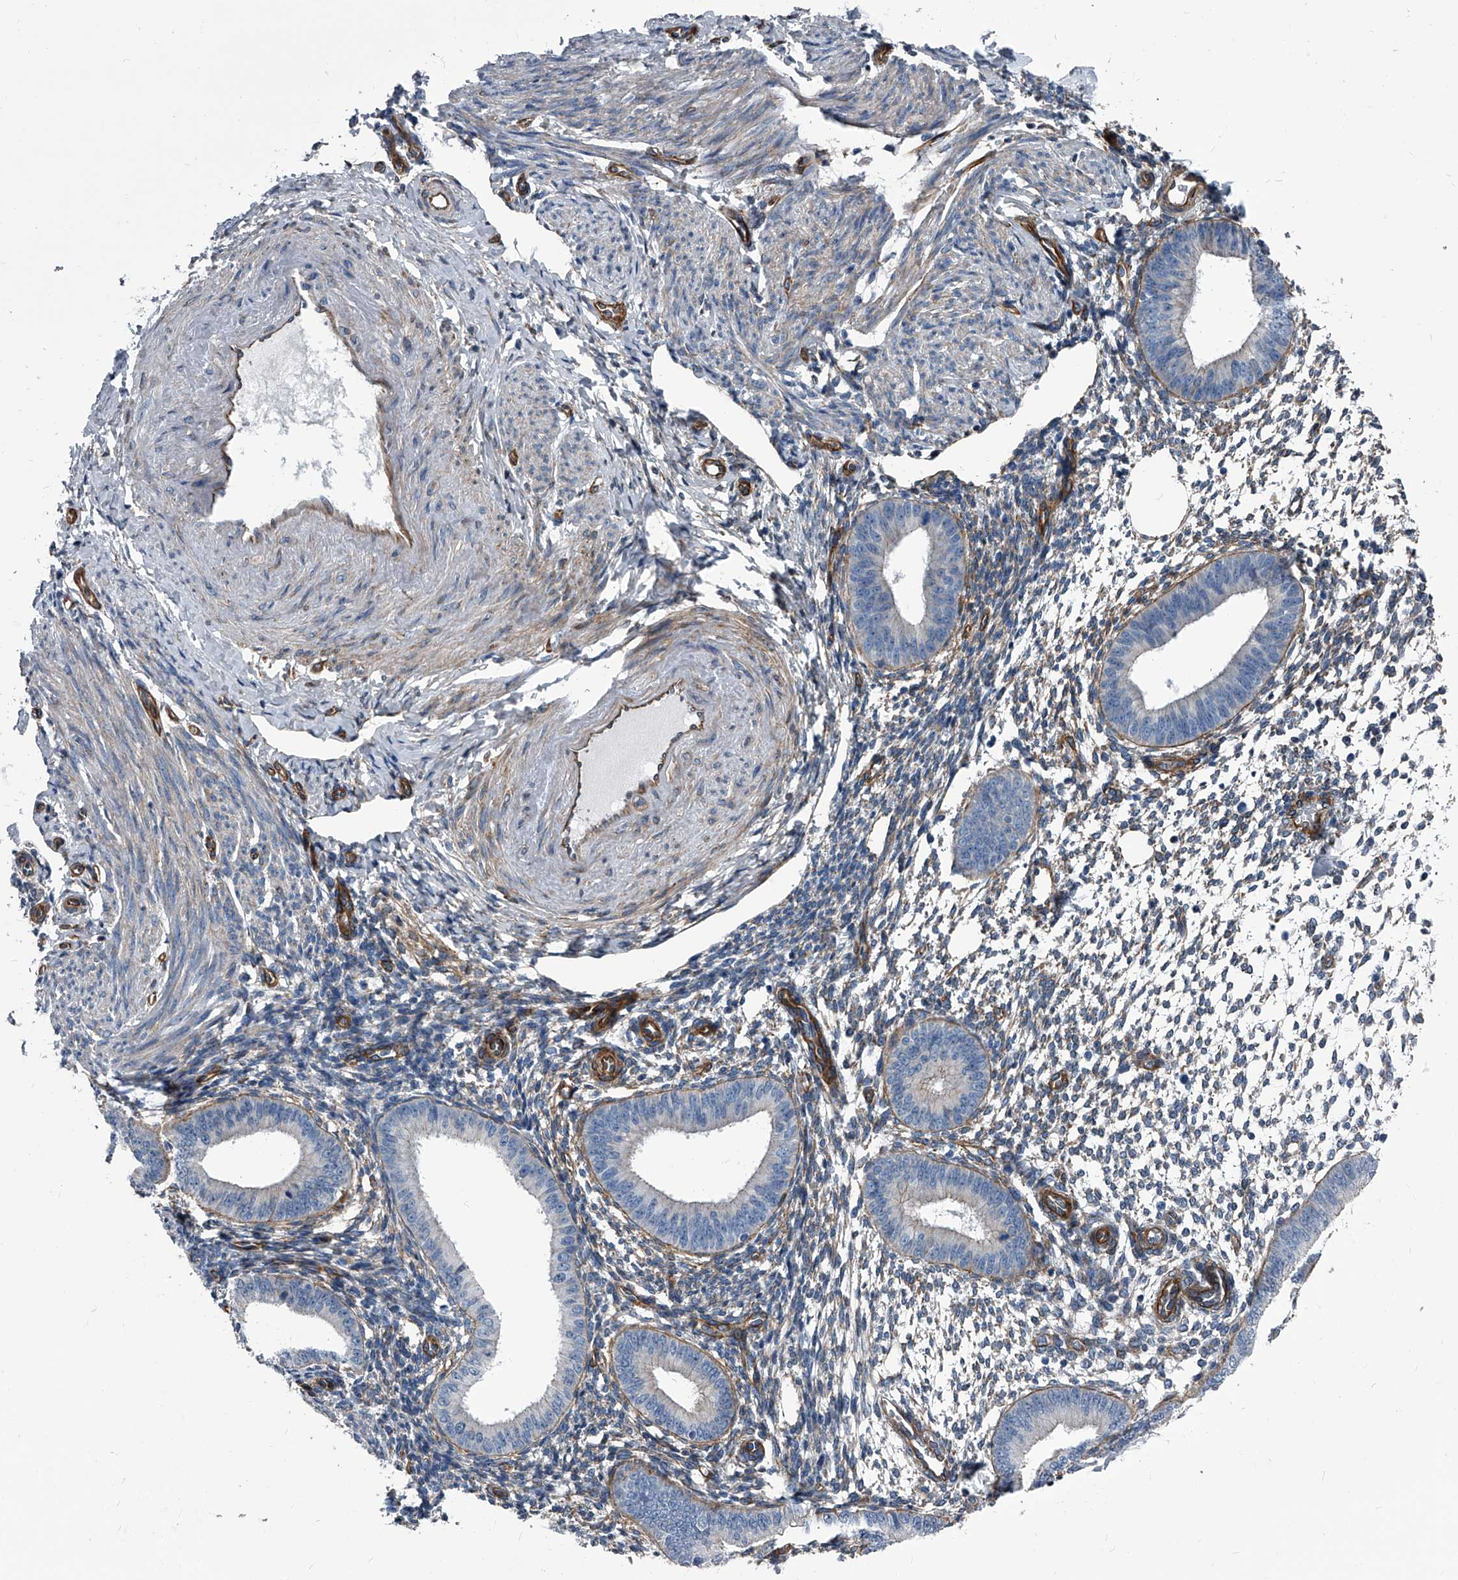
{"staining": {"intensity": "negative", "quantity": "none", "location": "none"}, "tissue": "endometrium", "cell_type": "Cells in endometrial stroma", "image_type": "normal", "snomed": [{"axis": "morphology", "description": "Normal tissue, NOS"}, {"axis": "topography", "description": "Uterus"}, {"axis": "topography", "description": "Endometrium"}], "caption": "High magnification brightfield microscopy of normal endometrium stained with DAB (3,3'-diaminobenzidine) (brown) and counterstained with hematoxylin (blue): cells in endometrial stroma show no significant staining. (Brightfield microscopy of DAB immunohistochemistry (IHC) at high magnification).", "gene": "PLEC", "patient": {"sex": "female", "age": 48}}